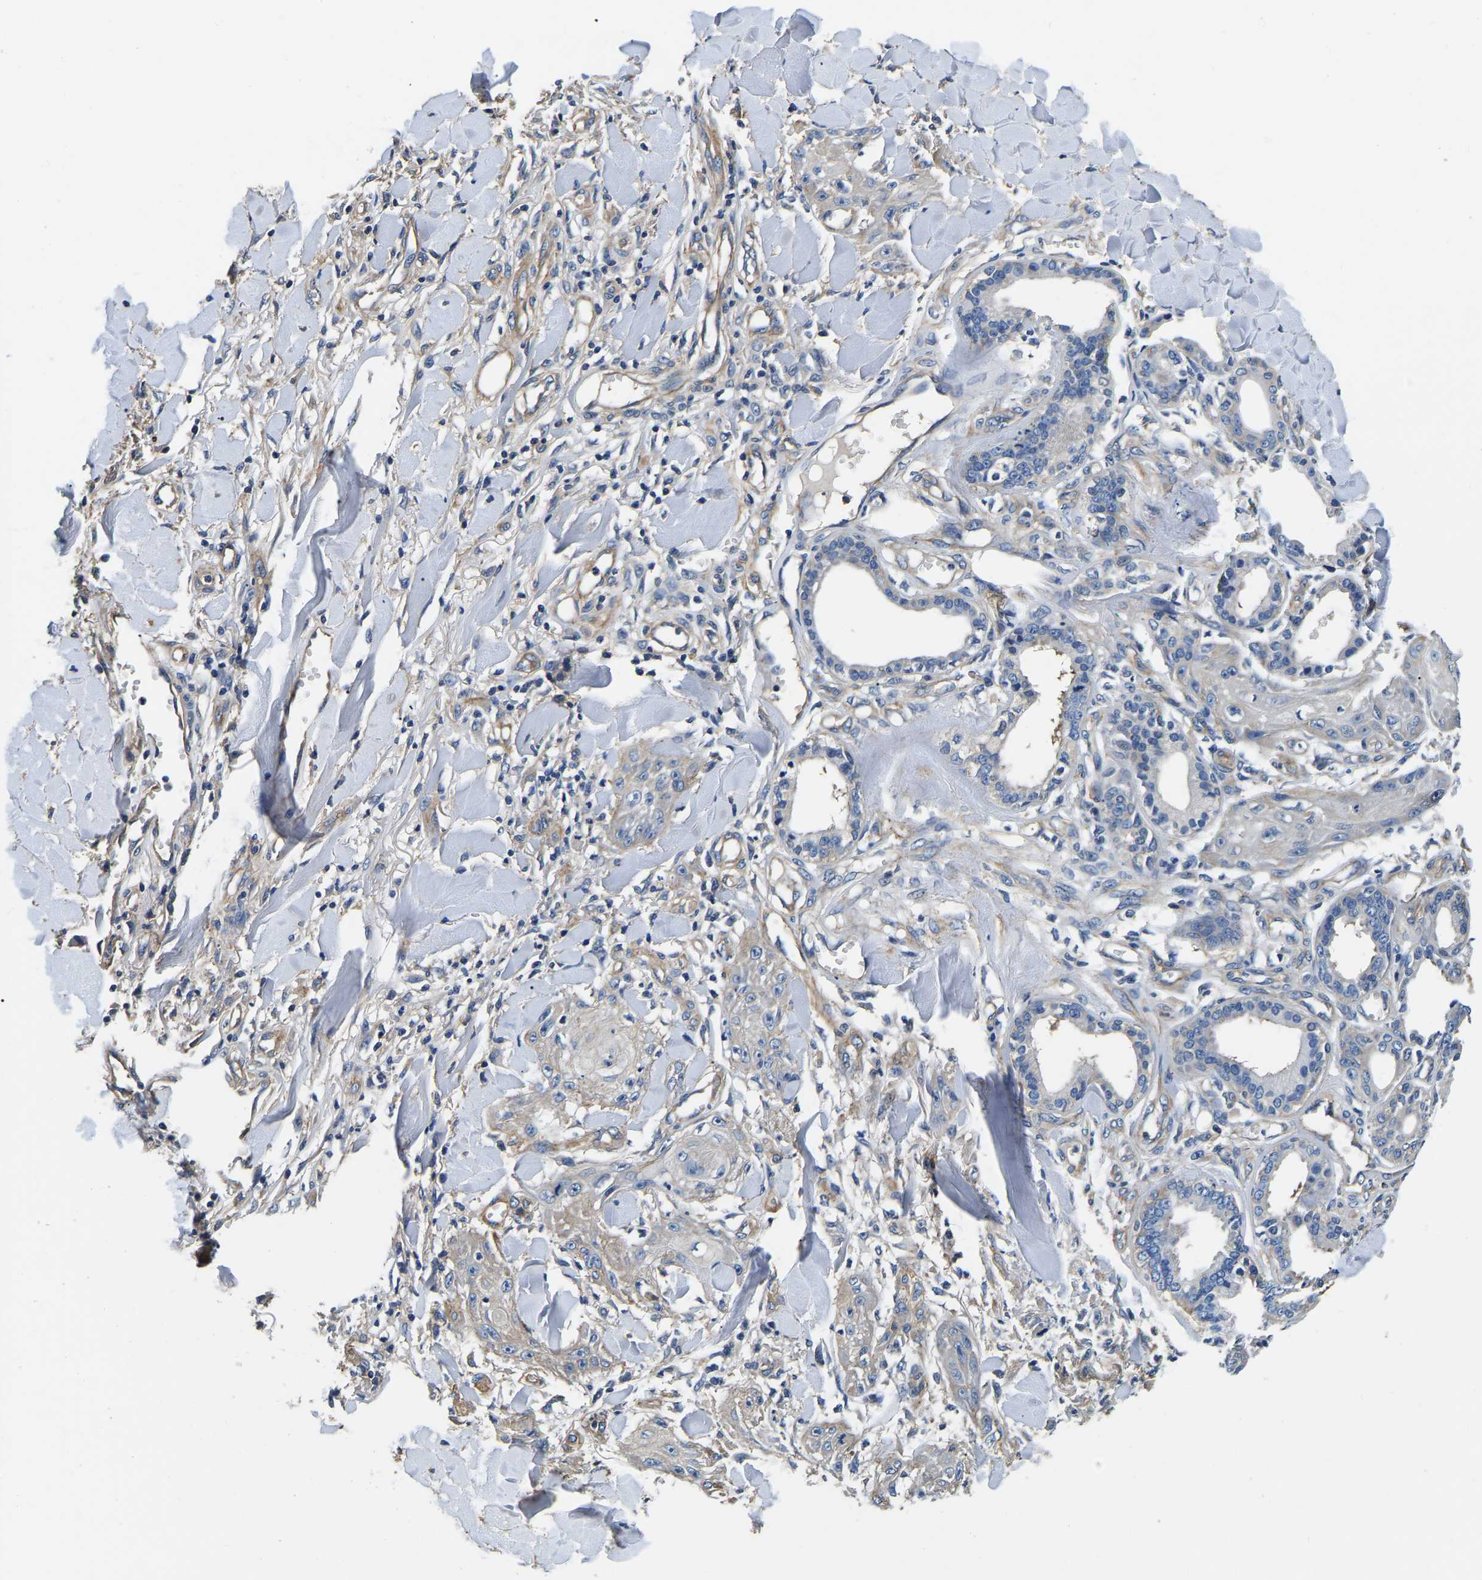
{"staining": {"intensity": "negative", "quantity": "none", "location": "none"}, "tissue": "skin cancer", "cell_type": "Tumor cells", "image_type": "cancer", "snomed": [{"axis": "morphology", "description": "Squamous cell carcinoma, NOS"}, {"axis": "topography", "description": "Skin"}], "caption": "Immunohistochemistry (IHC) of skin squamous cell carcinoma exhibits no staining in tumor cells.", "gene": "SH3GLB1", "patient": {"sex": "male", "age": 74}}